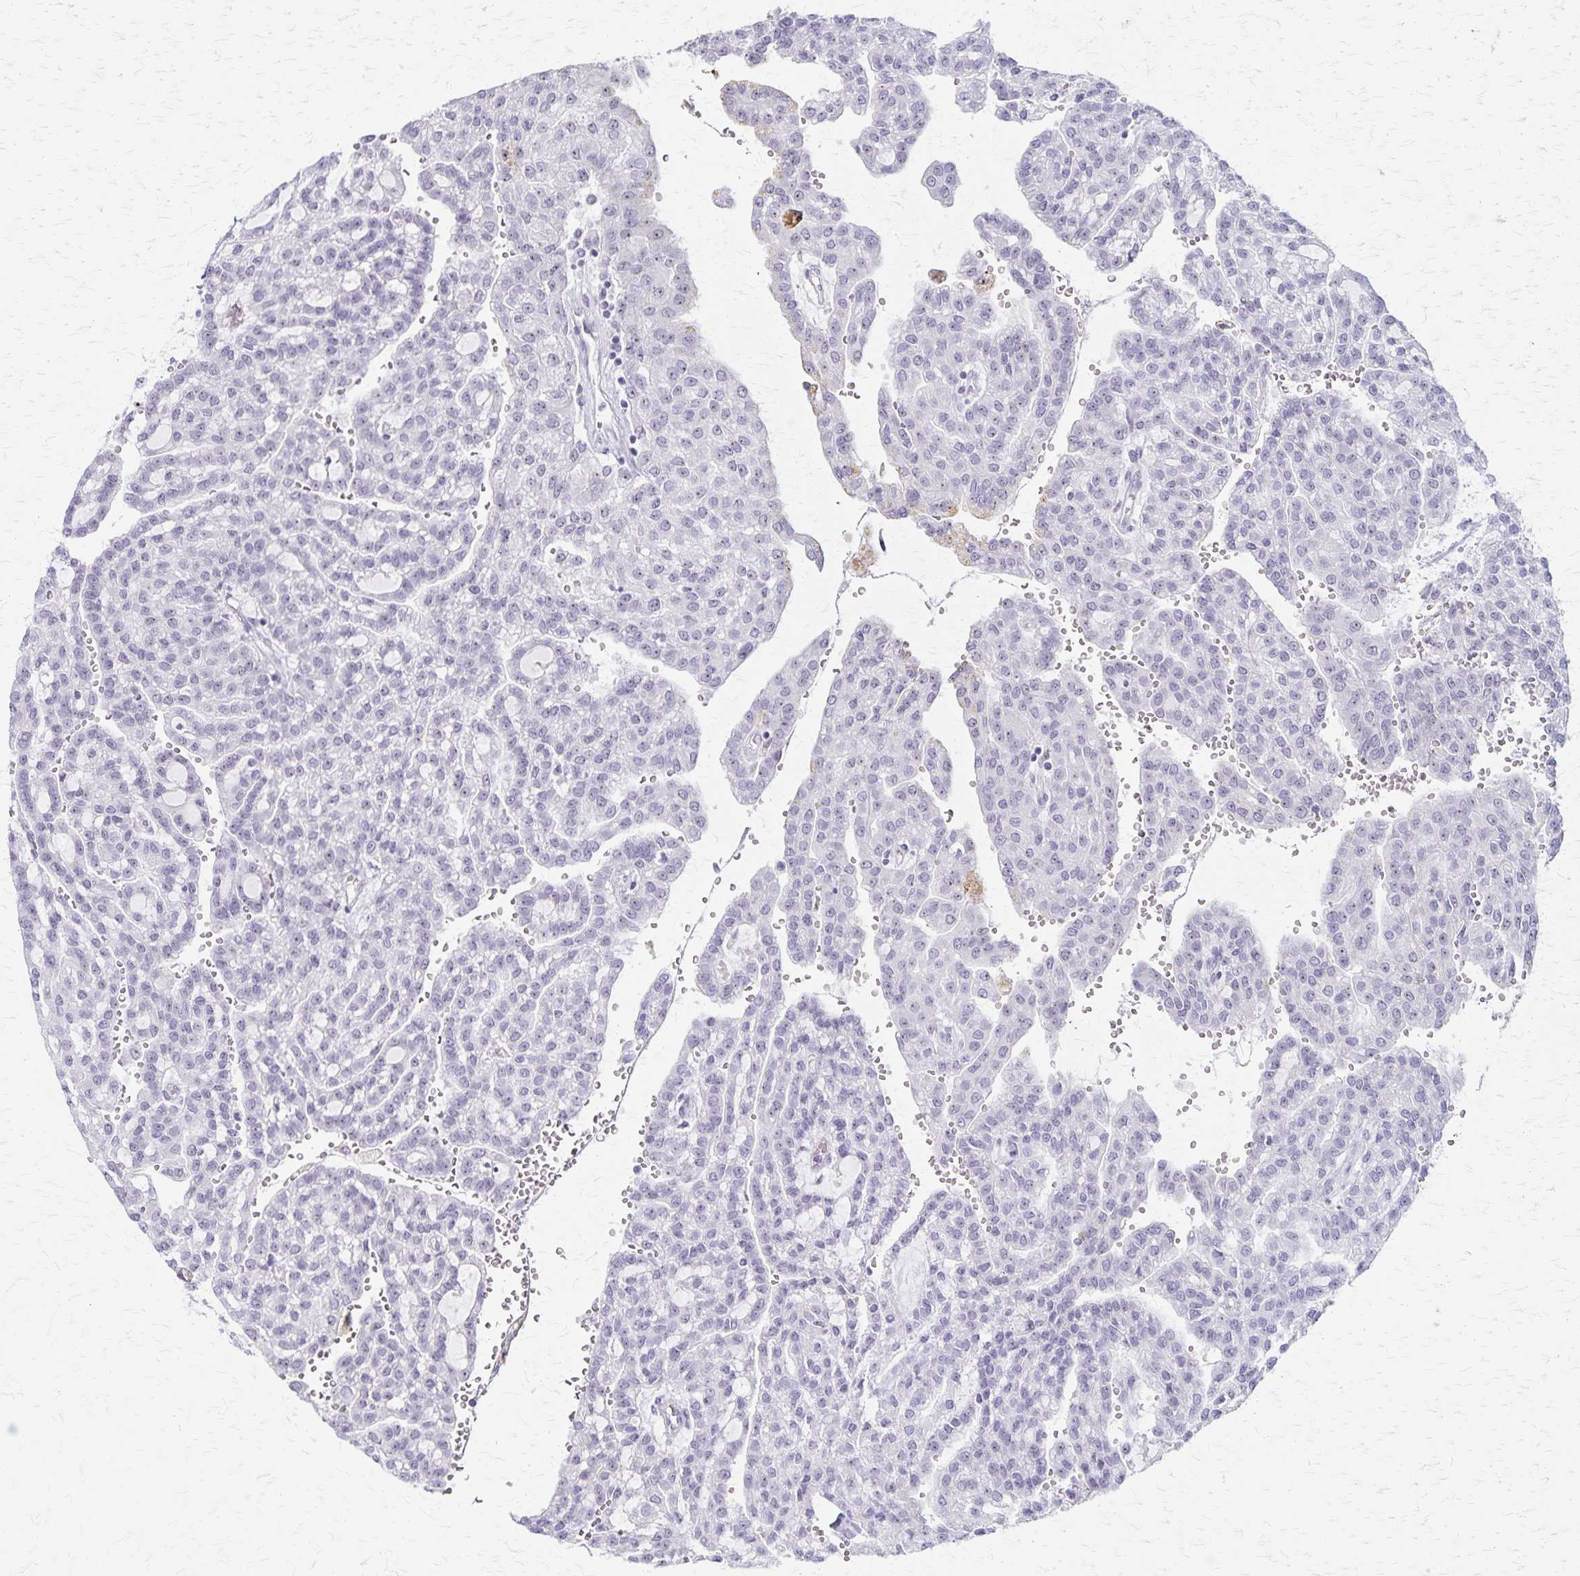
{"staining": {"intensity": "negative", "quantity": "none", "location": "none"}, "tissue": "renal cancer", "cell_type": "Tumor cells", "image_type": "cancer", "snomed": [{"axis": "morphology", "description": "Adenocarcinoma, NOS"}, {"axis": "topography", "description": "Kidney"}], "caption": "IHC histopathology image of neoplastic tissue: human adenocarcinoma (renal) stained with DAB (3,3'-diaminobenzidine) reveals no significant protein positivity in tumor cells.", "gene": "DLK2", "patient": {"sex": "male", "age": 63}}